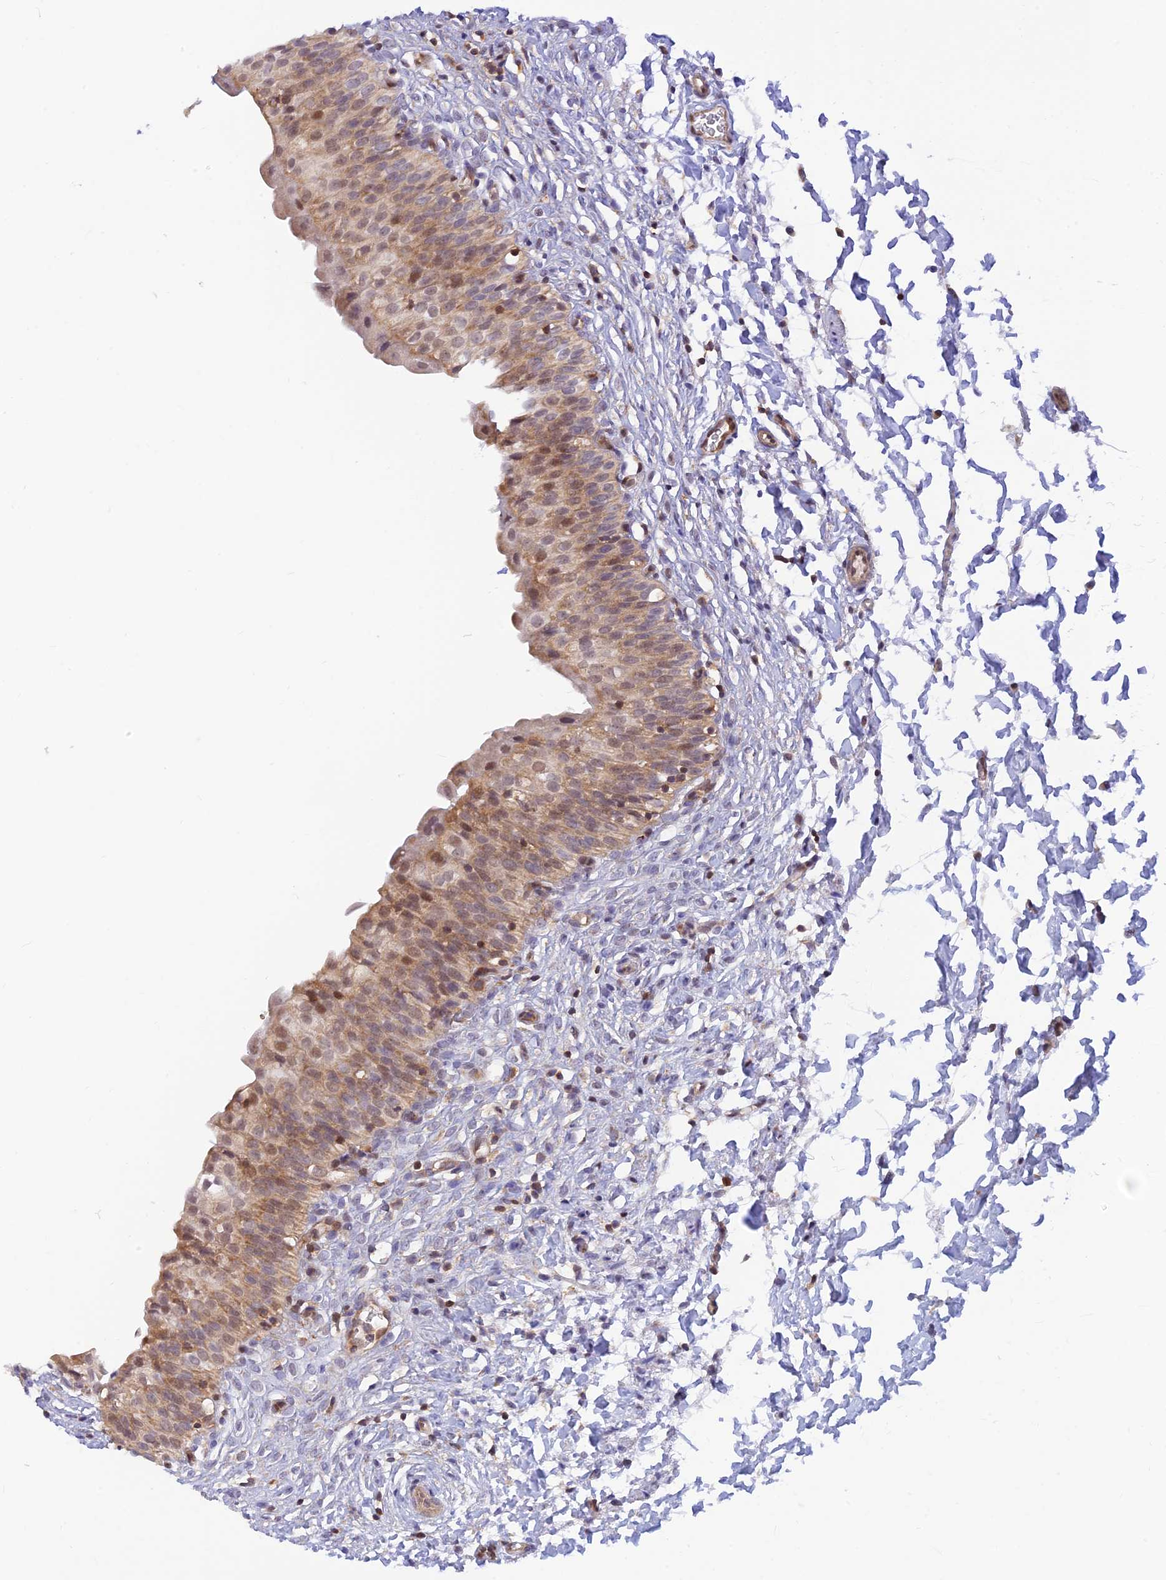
{"staining": {"intensity": "moderate", "quantity": "25%-75%", "location": "cytoplasmic/membranous,nuclear"}, "tissue": "urinary bladder", "cell_type": "Urothelial cells", "image_type": "normal", "snomed": [{"axis": "morphology", "description": "Normal tissue, NOS"}, {"axis": "topography", "description": "Urinary bladder"}], "caption": "The immunohistochemical stain labels moderate cytoplasmic/membranous,nuclear staining in urothelial cells of normal urinary bladder.", "gene": "LYSMD2", "patient": {"sex": "male", "age": 55}}